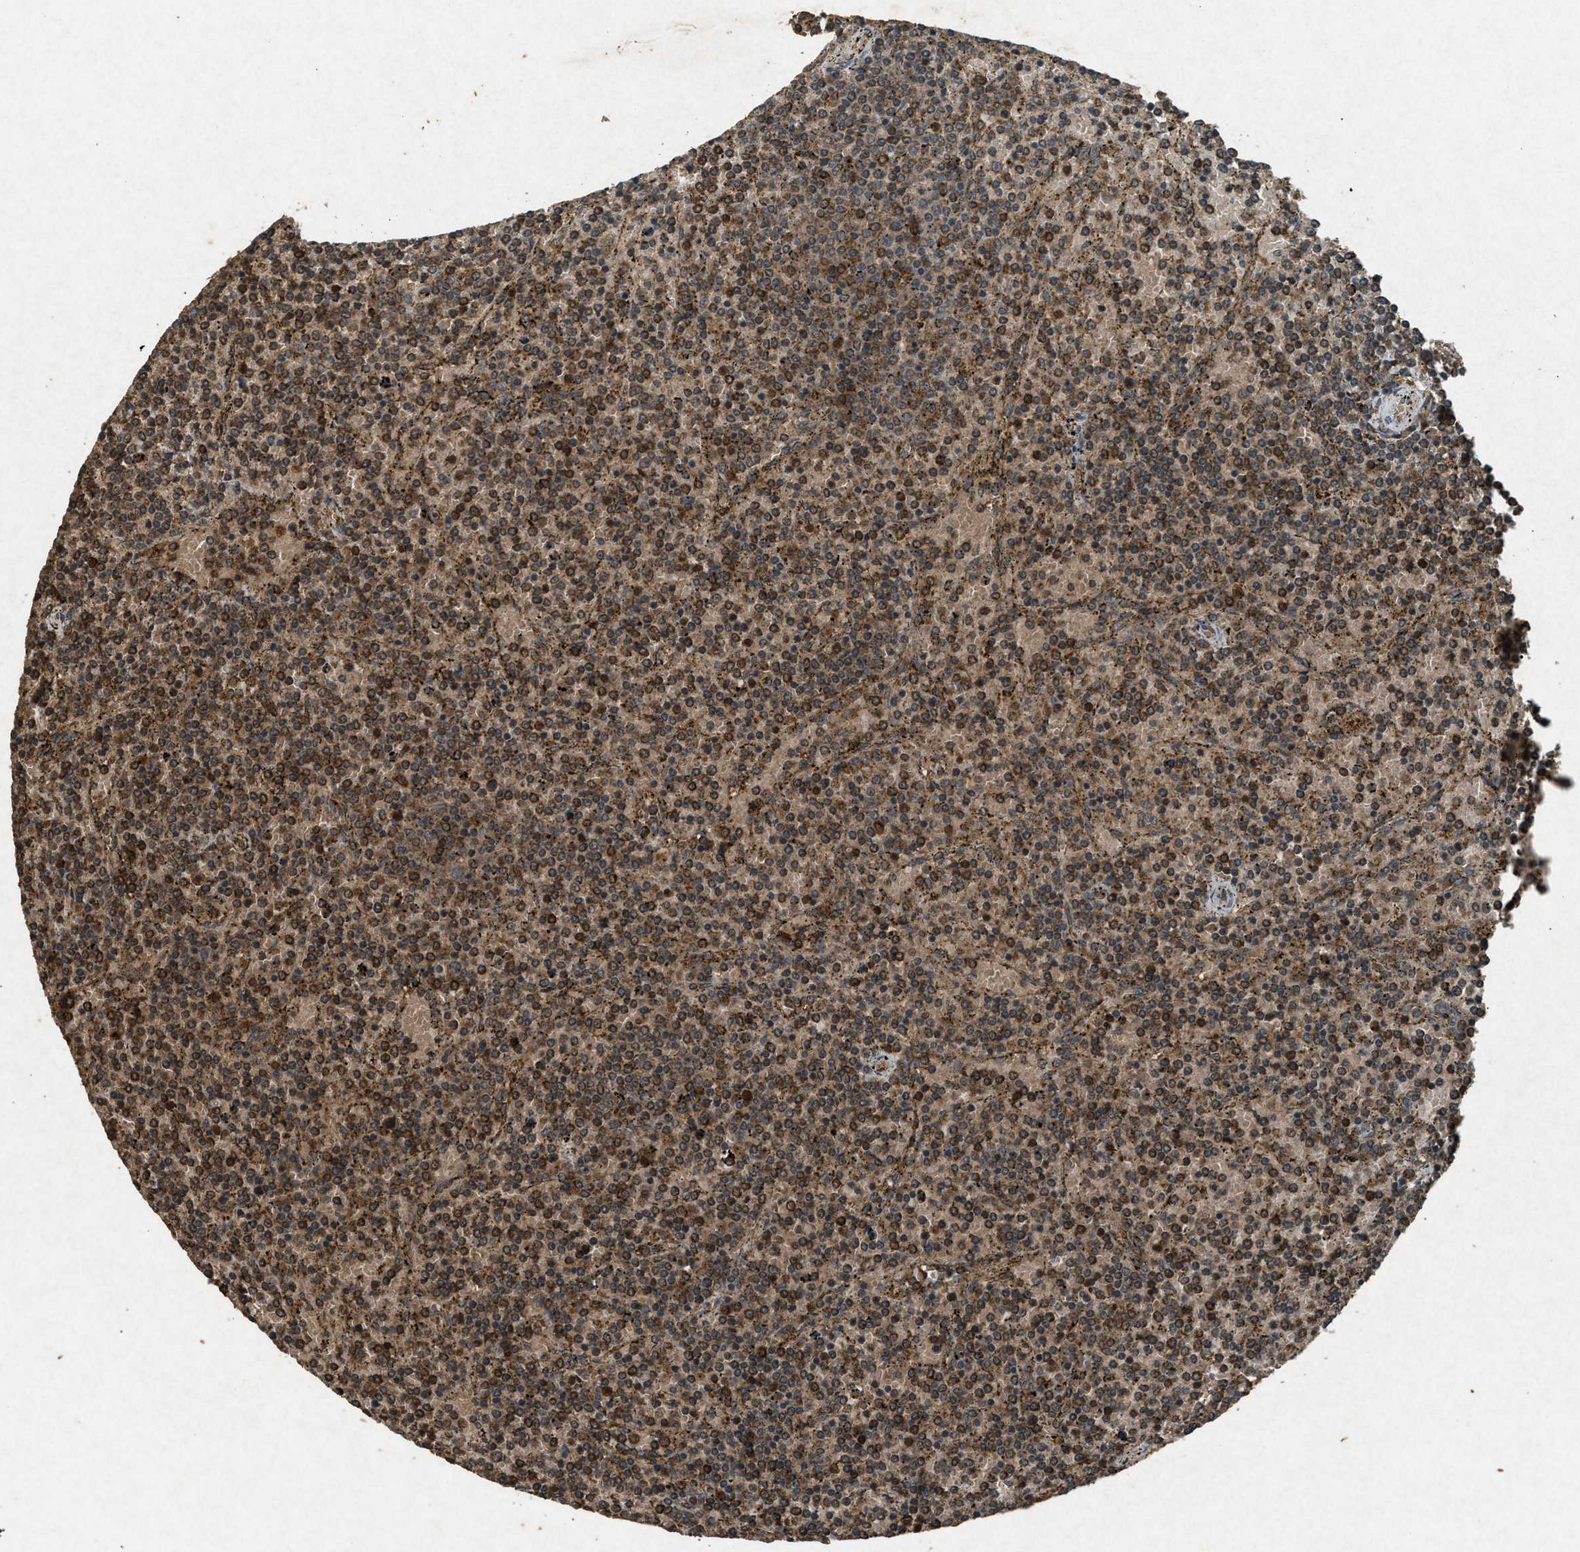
{"staining": {"intensity": "moderate", "quantity": ">75%", "location": "cytoplasmic/membranous"}, "tissue": "lymphoma", "cell_type": "Tumor cells", "image_type": "cancer", "snomed": [{"axis": "morphology", "description": "Malignant lymphoma, non-Hodgkin's type, Low grade"}, {"axis": "topography", "description": "Spleen"}], "caption": "The immunohistochemical stain labels moderate cytoplasmic/membranous staining in tumor cells of malignant lymphoma, non-Hodgkin's type (low-grade) tissue.", "gene": "OAS1", "patient": {"sex": "female", "age": 77}}